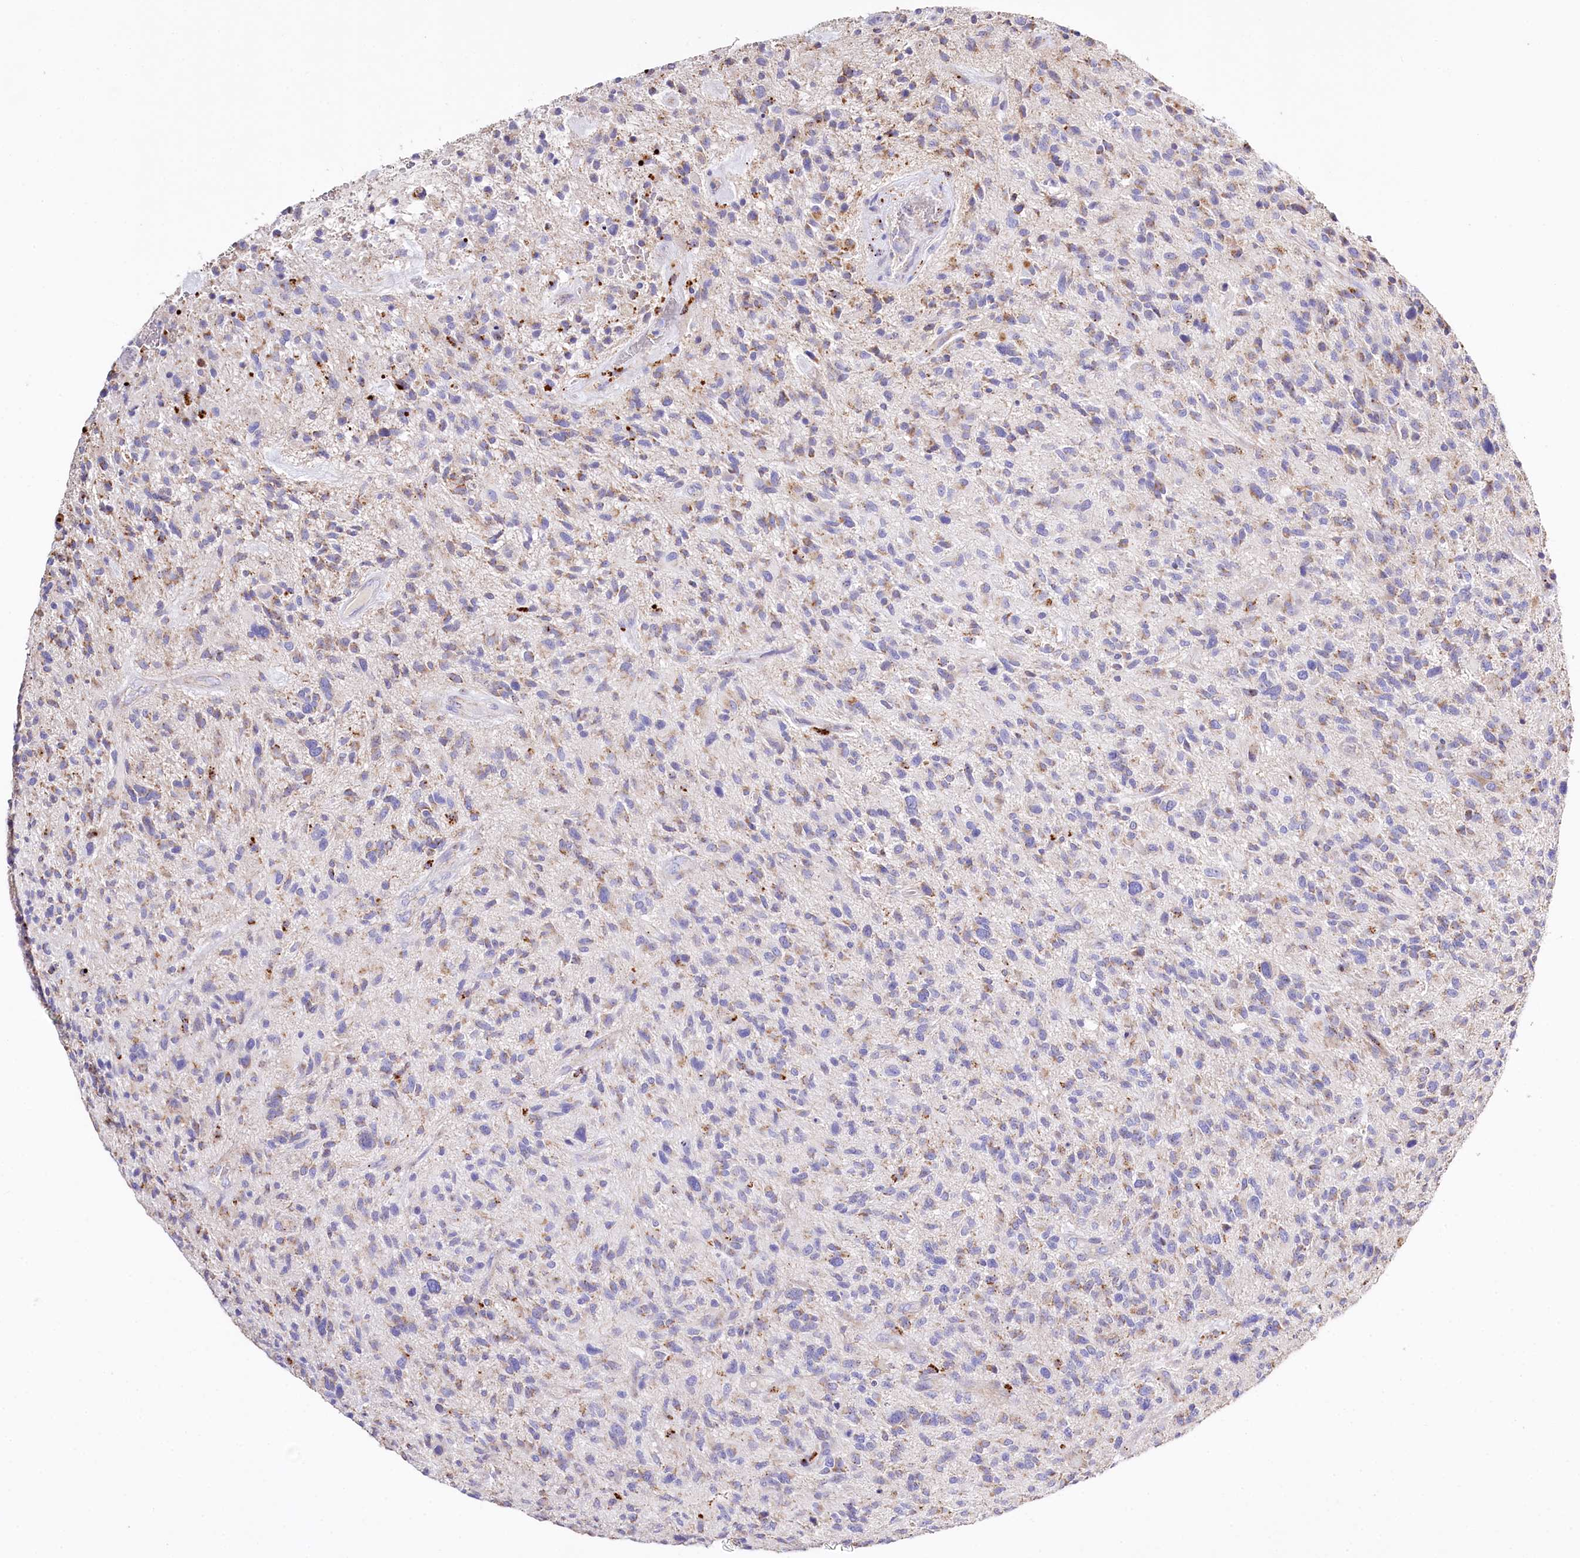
{"staining": {"intensity": "negative", "quantity": "none", "location": "none"}, "tissue": "glioma", "cell_type": "Tumor cells", "image_type": "cancer", "snomed": [{"axis": "morphology", "description": "Glioma, malignant, High grade"}, {"axis": "topography", "description": "Brain"}], "caption": "Immunohistochemistry histopathology image of neoplastic tissue: human malignant glioma (high-grade) stained with DAB (3,3'-diaminobenzidine) displays no significant protein staining in tumor cells.", "gene": "PTER", "patient": {"sex": "male", "age": 47}}